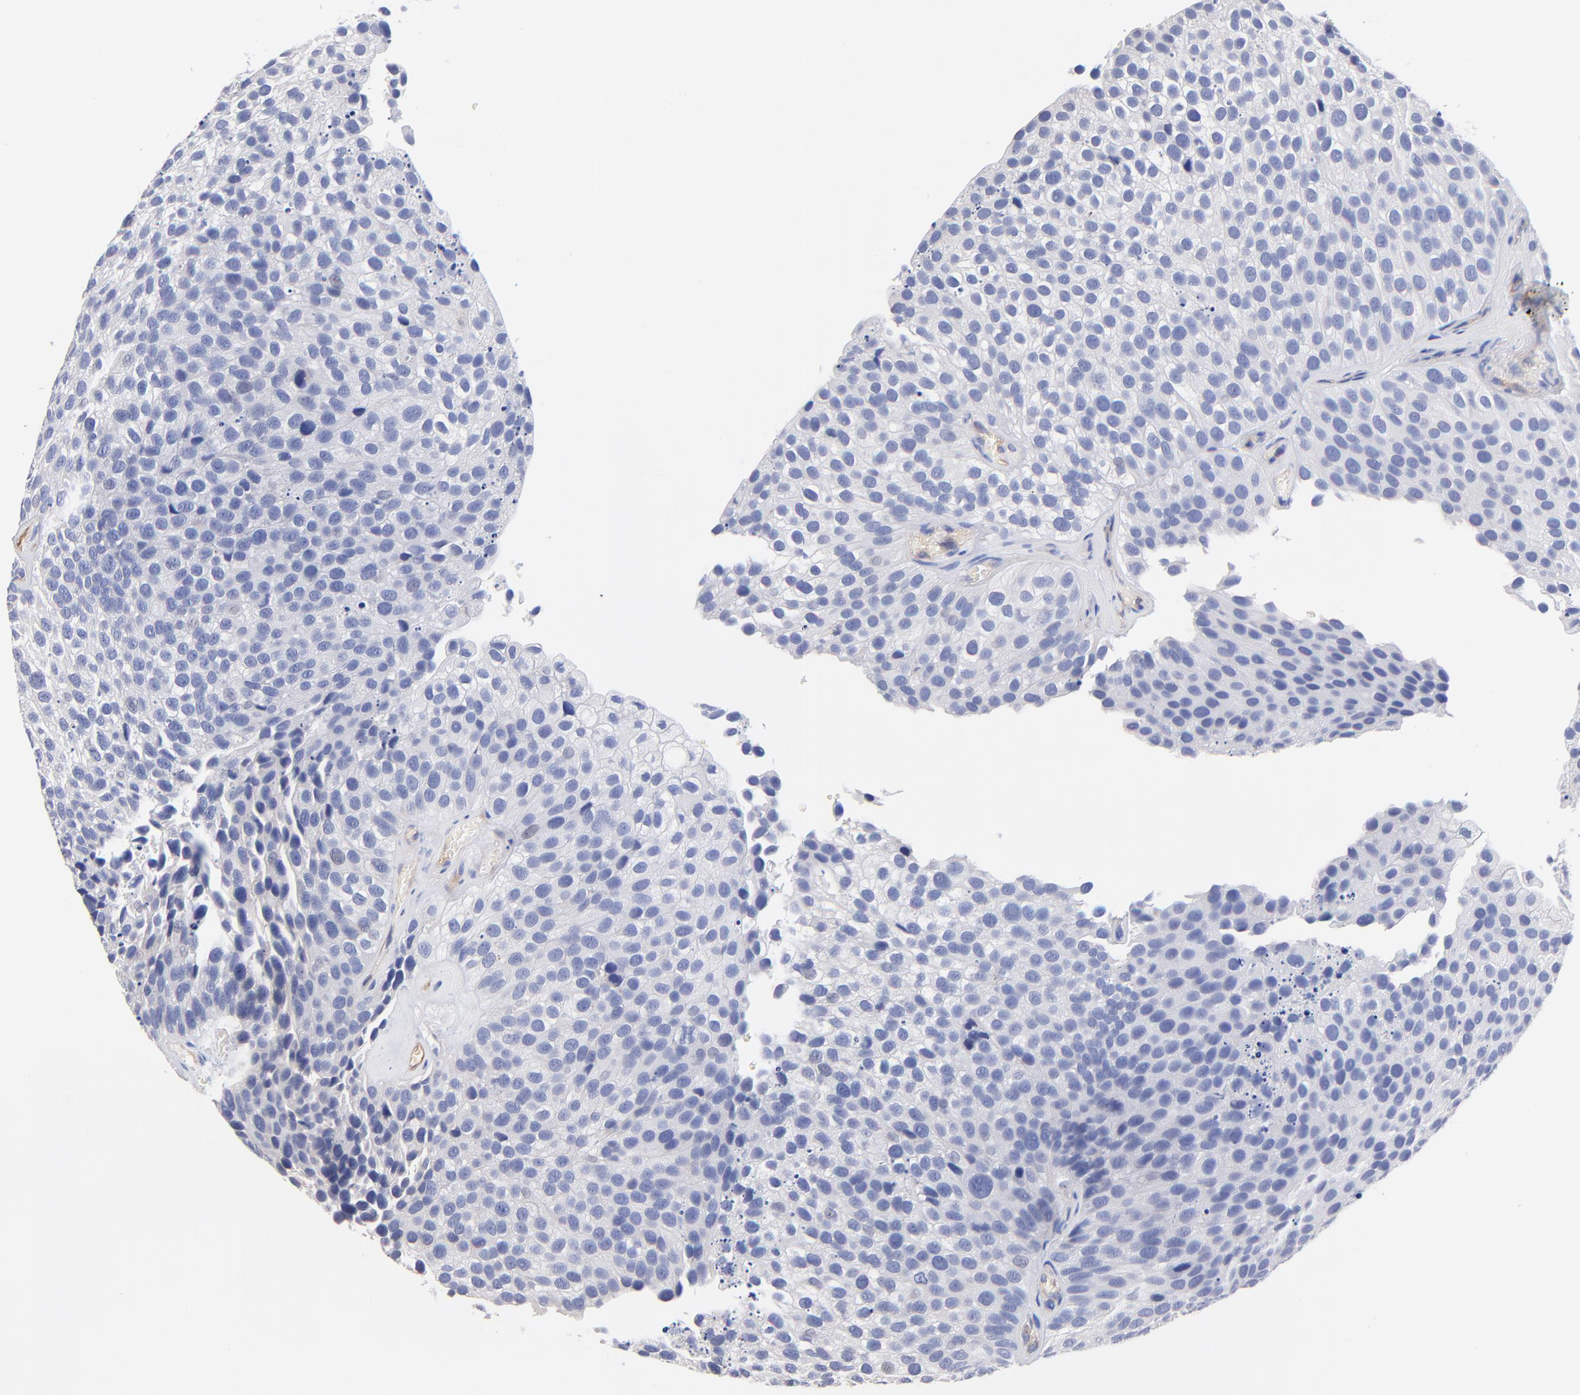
{"staining": {"intensity": "negative", "quantity": "none", "location": "none"}, "tissue": "urothelial cancer", "cell_type": "Tumor cells", "image_type": "cancer", "snomed": [{"axis": "morphology", "description": "Urothelial carcinoma, High grade"}, {"axis": "topography", "description": "Urinary bladder"}], "caption": "IHC of urothelial cancer displays no expression in tumor cells. (DAB IHC, high magnification).", "gene": "SLC44A2", "patient": {"sex": "male", "age": 72}}